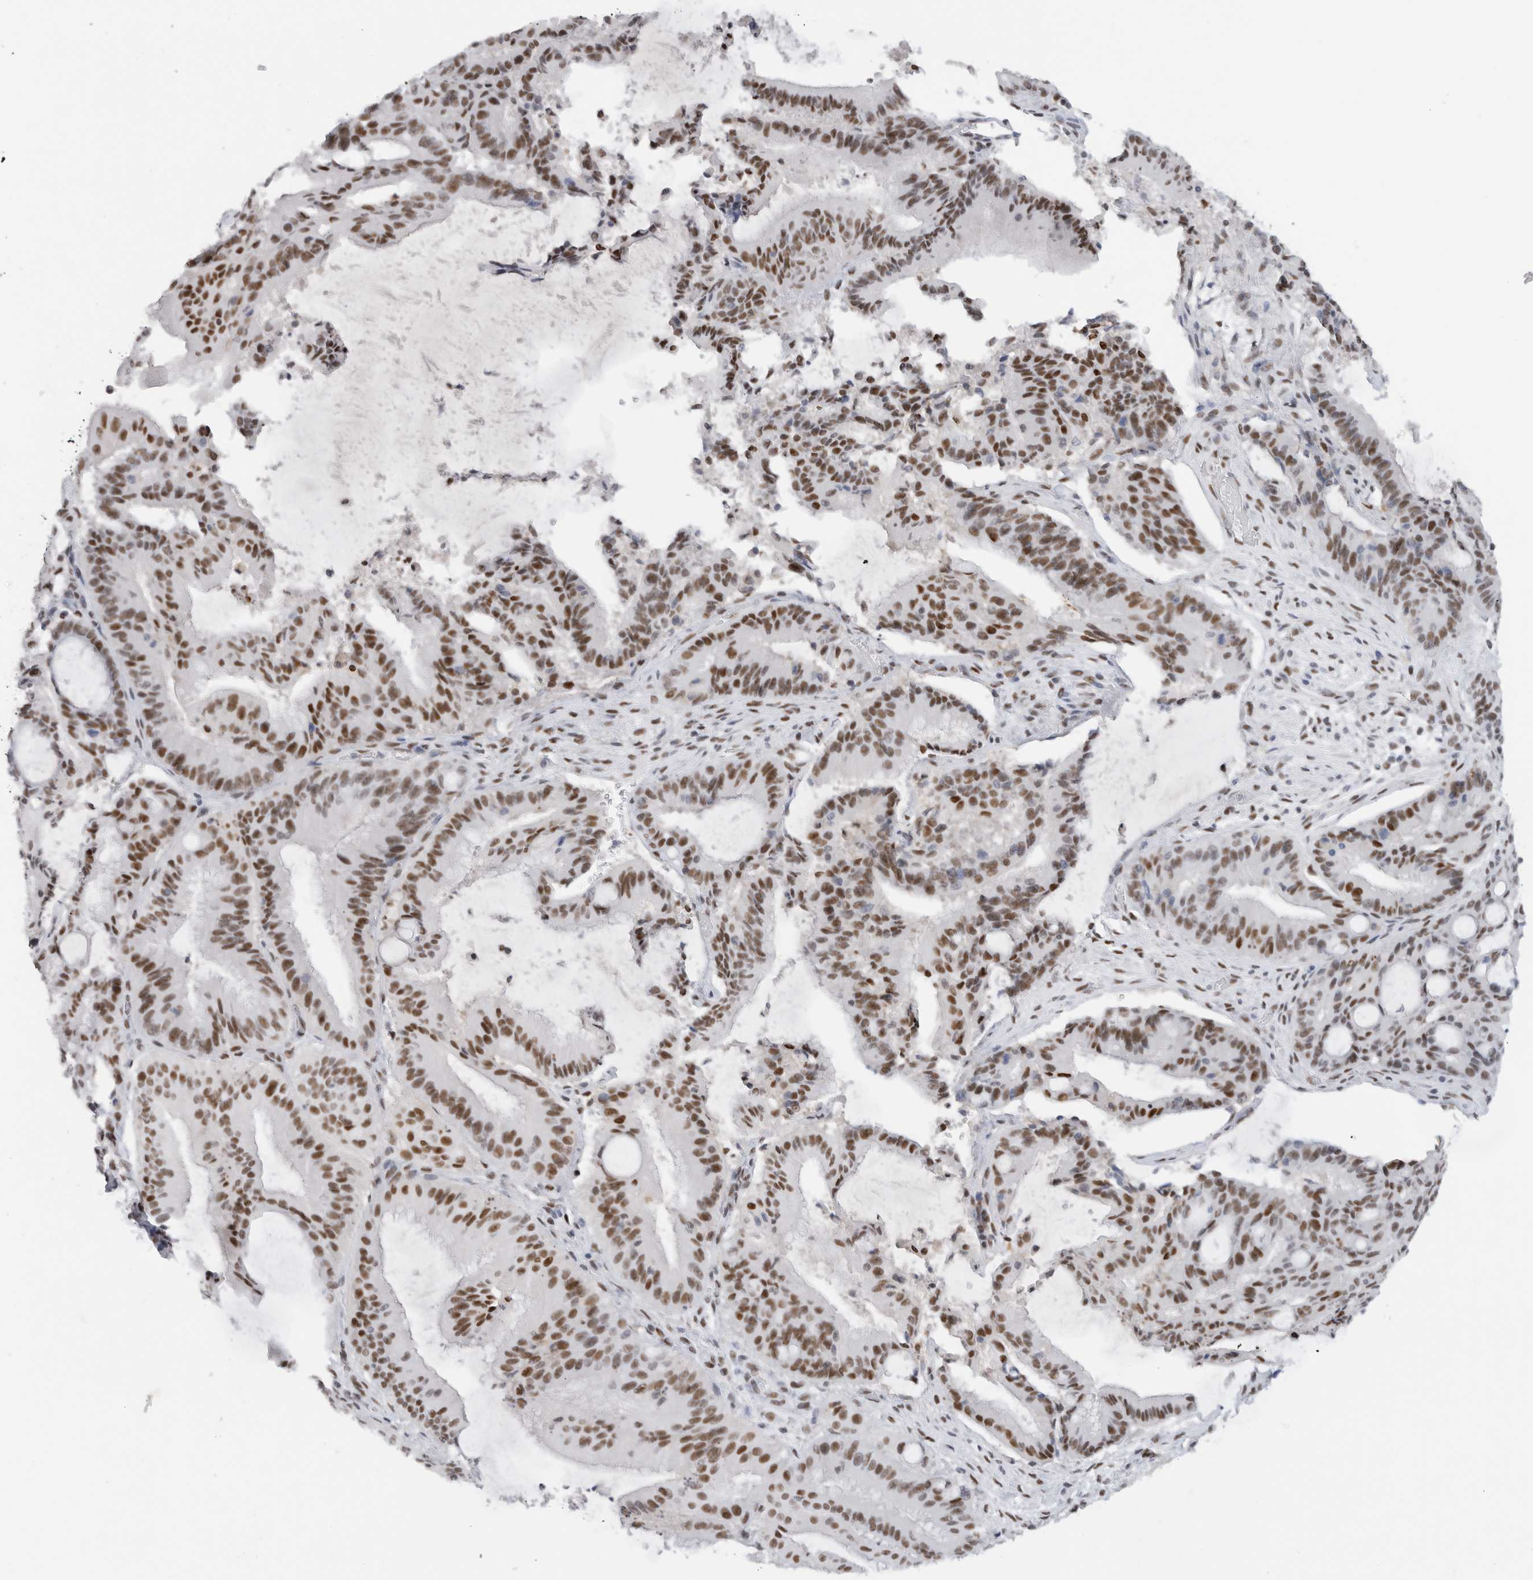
{"staining": {"intensity": "strong", "quantity": ">75%", "location": "nuclear"}, "tissue": "liver cancer", "cell_type": "Tumor cells", "image_type": "cancer", "snomed": [{"axis": "morphology", "description": "Normal tissue, NOS"}, {"axis": "morphology", "description": "Cholangiocarcinoma"}, {"axis": "topography", "description": "Liver"}, {"axis": "topography", "description": "Peripheral nerve tissue"}], "caption": "Liver cholangiocarcinoma stained for a protein (brown) displays strong nuclear positive expression in about >75% of tumor cells.", "gene": "COPS7A", "patient": {"sex": "female", "age": 73}}